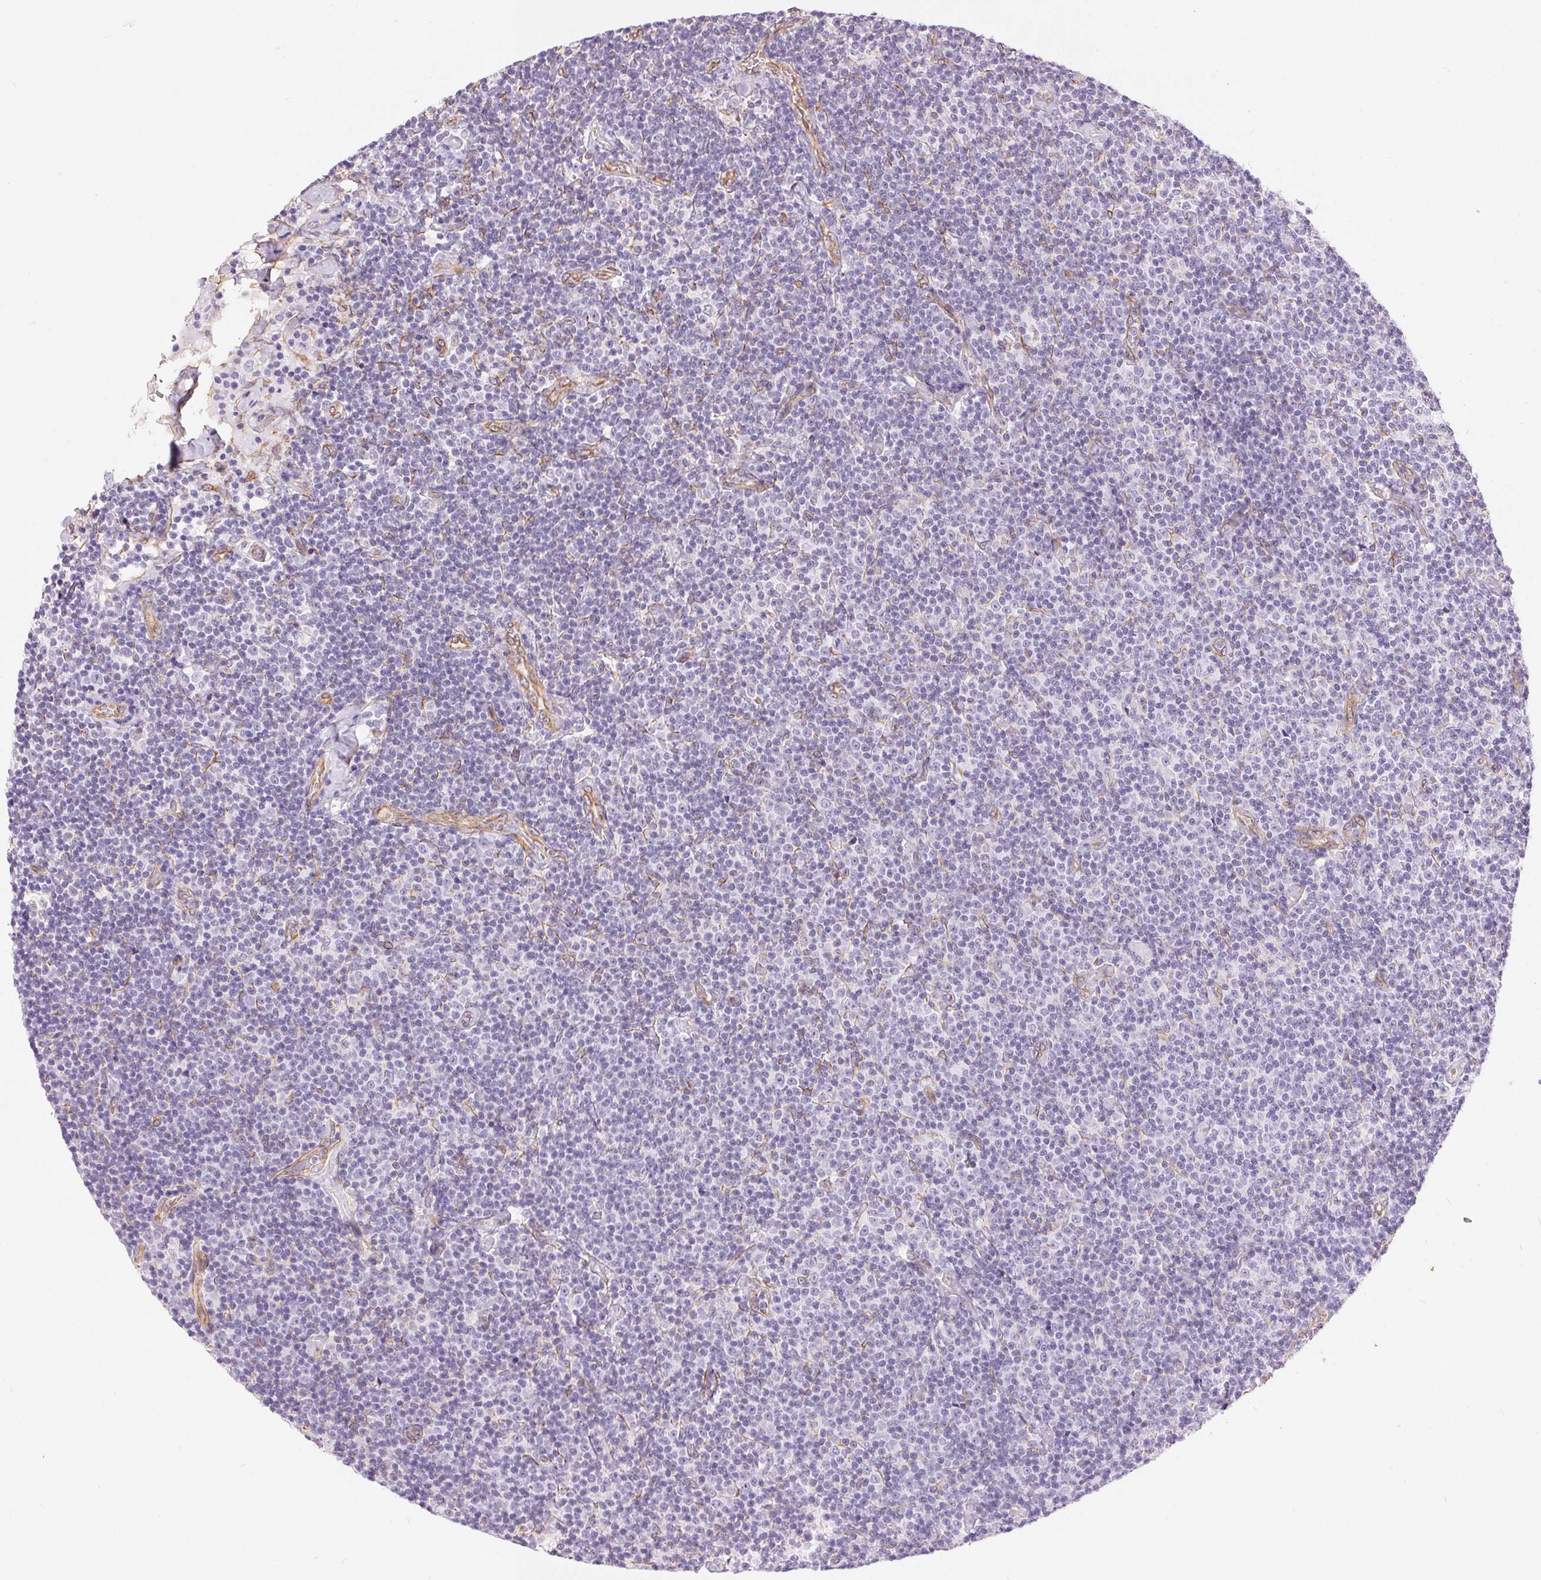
{"staining": {"intensity": "negative", "quantity": "none", "location": "none"}, "tissue": "lymphoma", "cell_type": "Tumor cells", "image_type": "cancer", "snomed": [{"axis": "morphology", "description": "Malignant lymphoma, non-Hodgkin's type, Low grade"}, {"axis": "topography", "description": "Lymph node"}], "caption": "Immunohistochemical staining of human low-grade malignant lymphoma, non-Hodgkin's type demonstrates no significant expression in tumor cells.", "gene": "GFAP", "patient": {"sex": "male", "age": 81}}